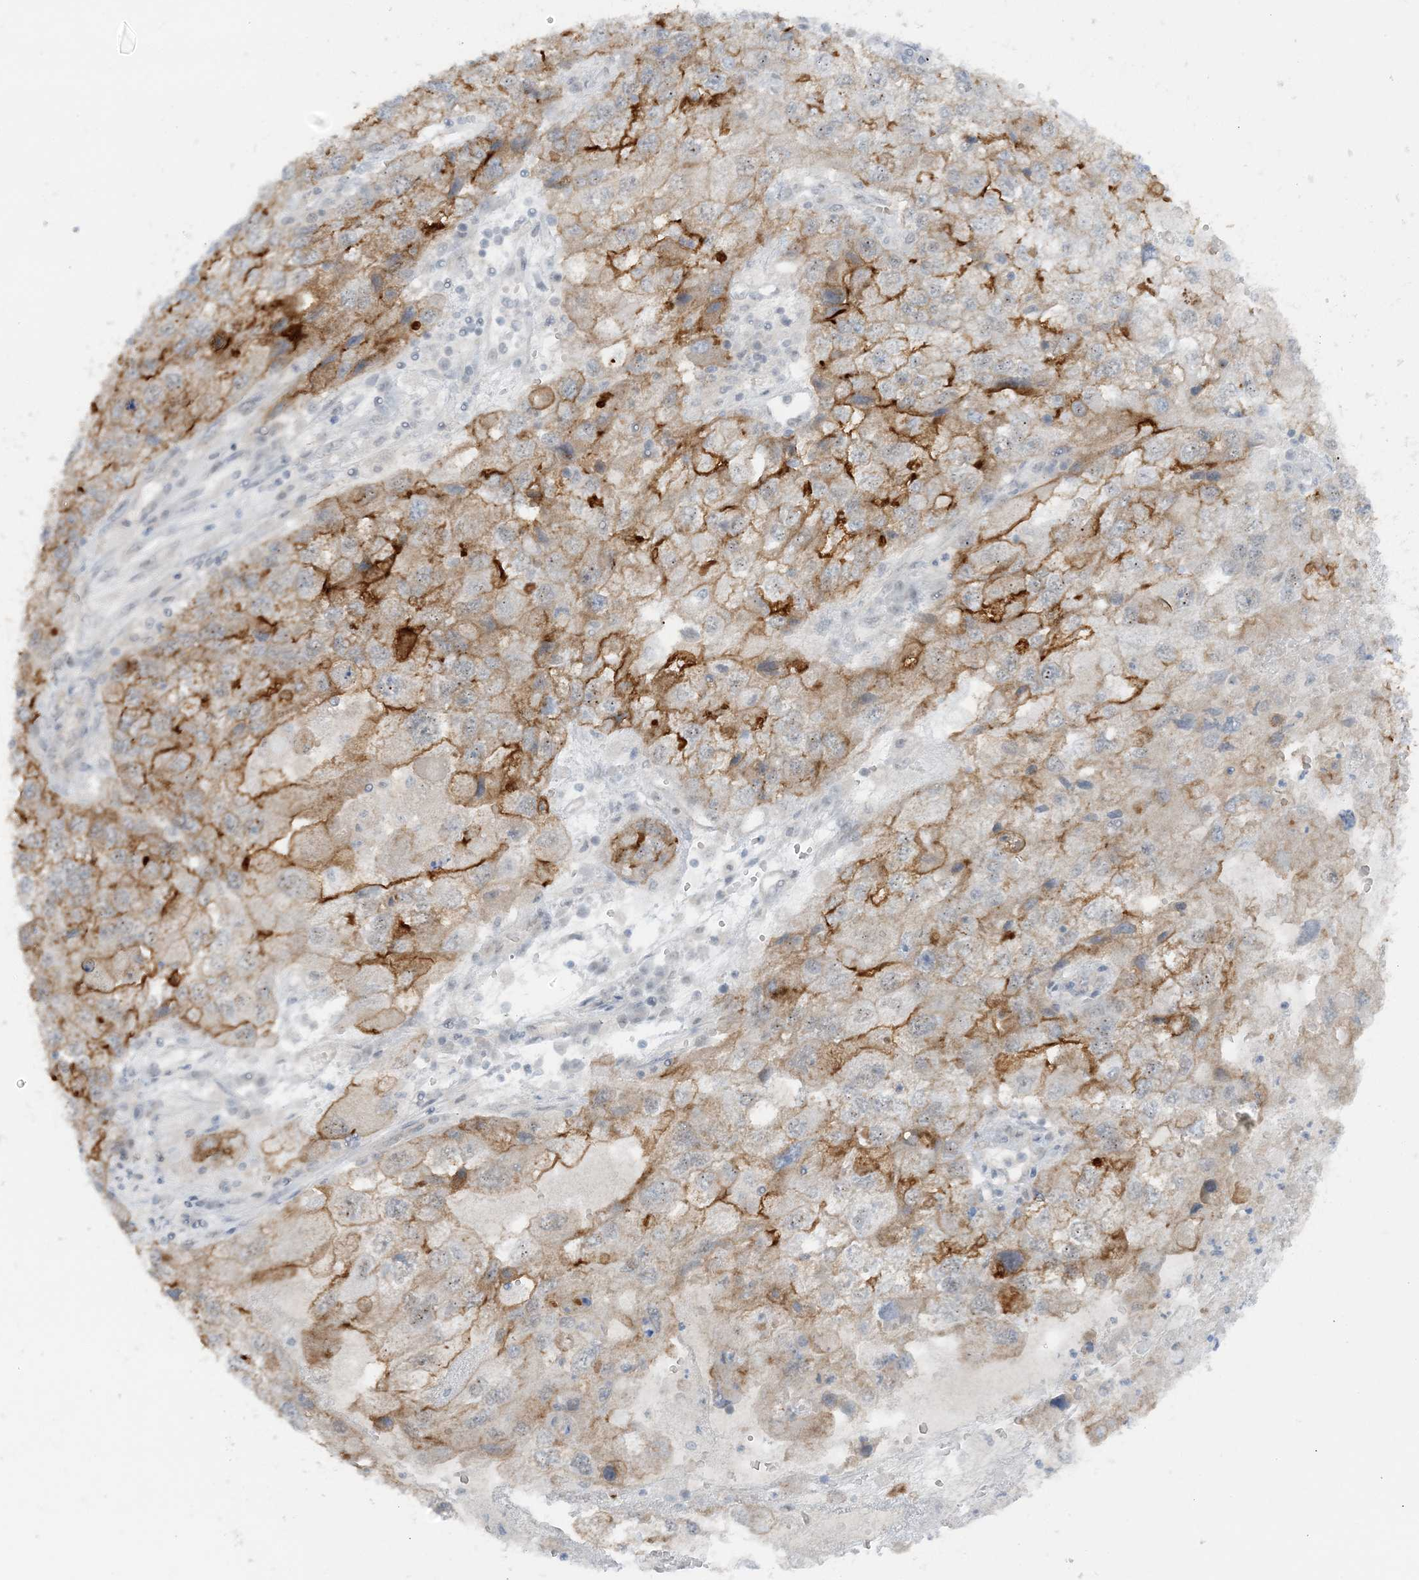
{"staining": {"intensity": "strong", "quantity": "<25%", "location": "cytoplasmic/membranous"}, "tissue": "endometrial cancer", "cell_type": "Tumor cells", "image_type": "cancer", "snomed": [{"axis": "morphology", "description": "Adenocarcinoma, NOS"}, {"axis": "topography", "description": "Endometrium"}], "caption": "Protein analysis of endometrial cancer (adenocarcinoma) tissue exhibits strong cytoplasmic/membranous staining in about <25% of tumor cells. (Brightfield microscopy of DAB IHC at high magnification).", "gene": "ATP11A", "patient": {"sex": "female", "age": 49}}